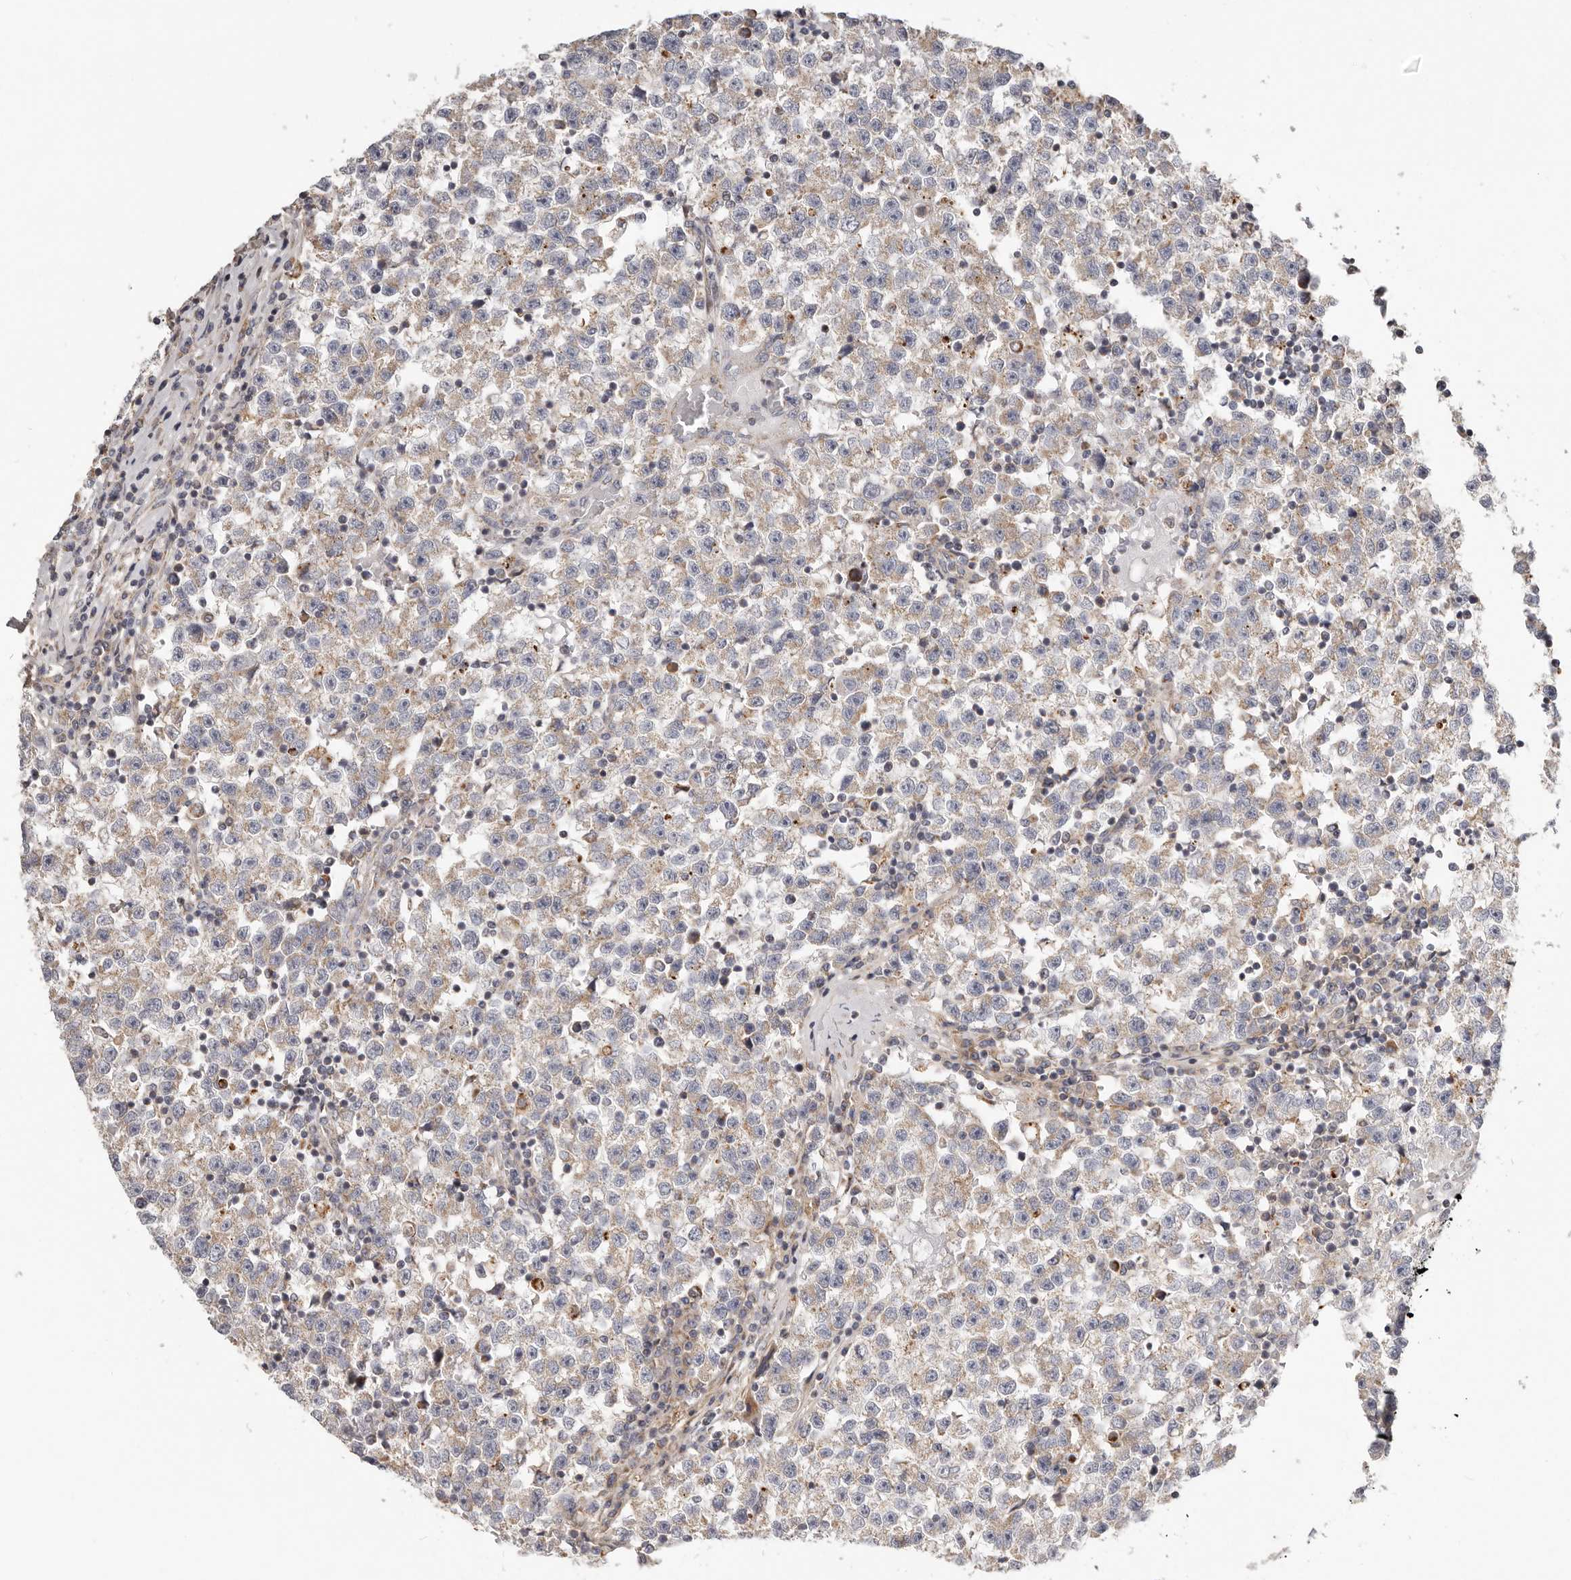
{"staining": {"intensity": "weak", "quantity": "25%-75%", "location": "cytoplasmic/membranous"}, "tissue": "testis cancer", "cell_type": "Tumor cells", "image_type": "cancer", "snomed": [{"axis": "morphology", "description": "Seminoma, NOS"}, {"axis": "topography", "description": "Testis"}], "caption": "Testis cancer (seminoma) tissue shows weak cytoplasmic/membranous positivity in about 25%-75% of tumor cells", "gene": "MRPS10", "patient": {"sex": "male", "age": 22}}